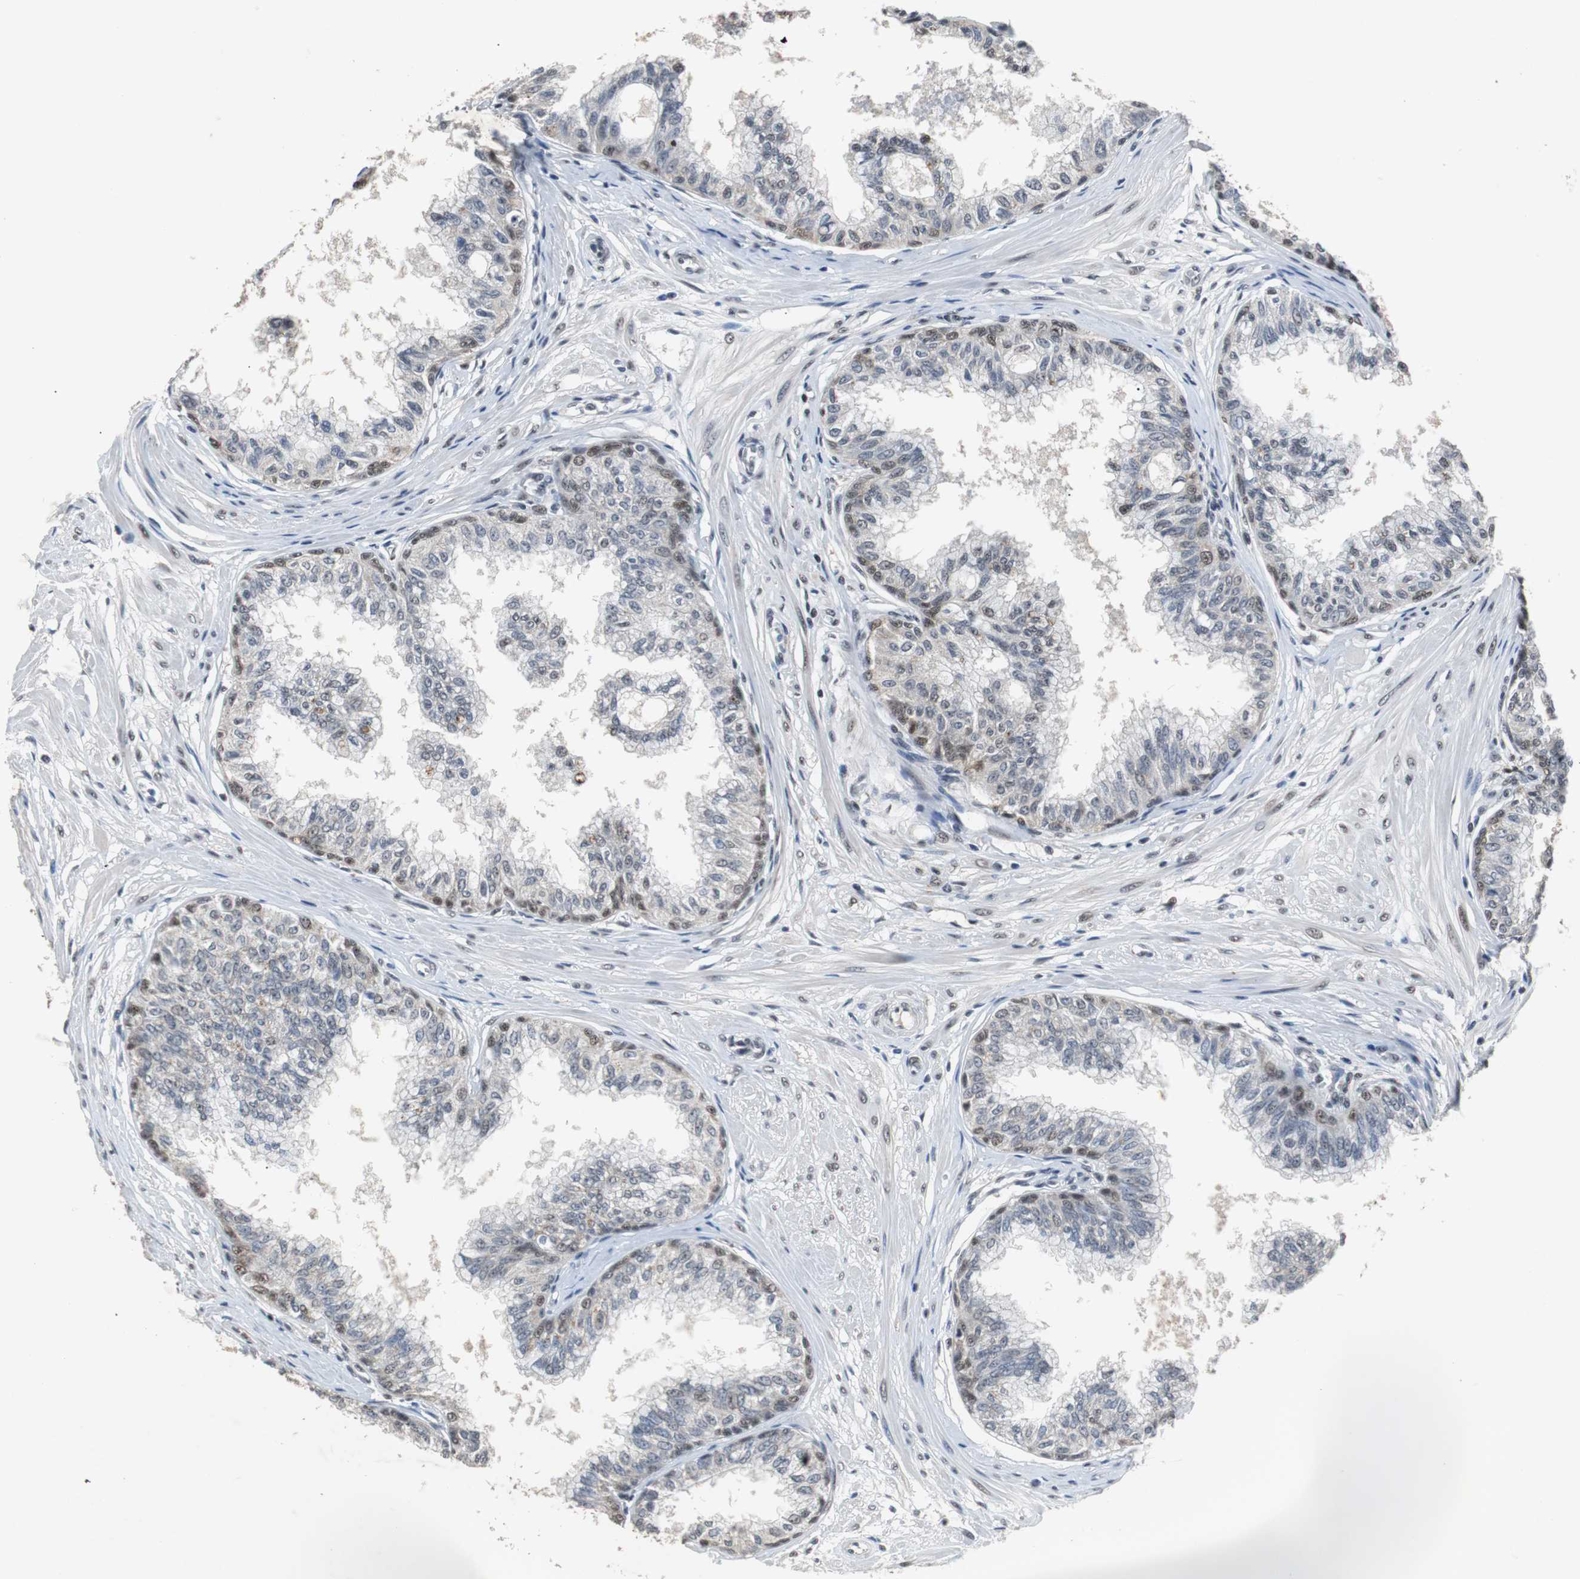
{"staining": {"intensity": "weak", "quantity": "25%-75%", "location": "nuclear"}, "tissue": "prostate", "cell_type": "Glandular cells", "image_type": "normal", "snomed": [{"axis": "morphology", "description": "Normal tissue, NOS"}, {"axis": "topography", "description": "Prostate"}, {"axis": "topography", "description": "Seminal veicle"}], "caption": "Protein positivity by immunohistochemistry (IHC) shows weak nuclear staining in approximately 25%-75% of glandular cells in unremarkable prostate.", "gene": "USP28", "patient": {"sex": "male", "age": 60}}